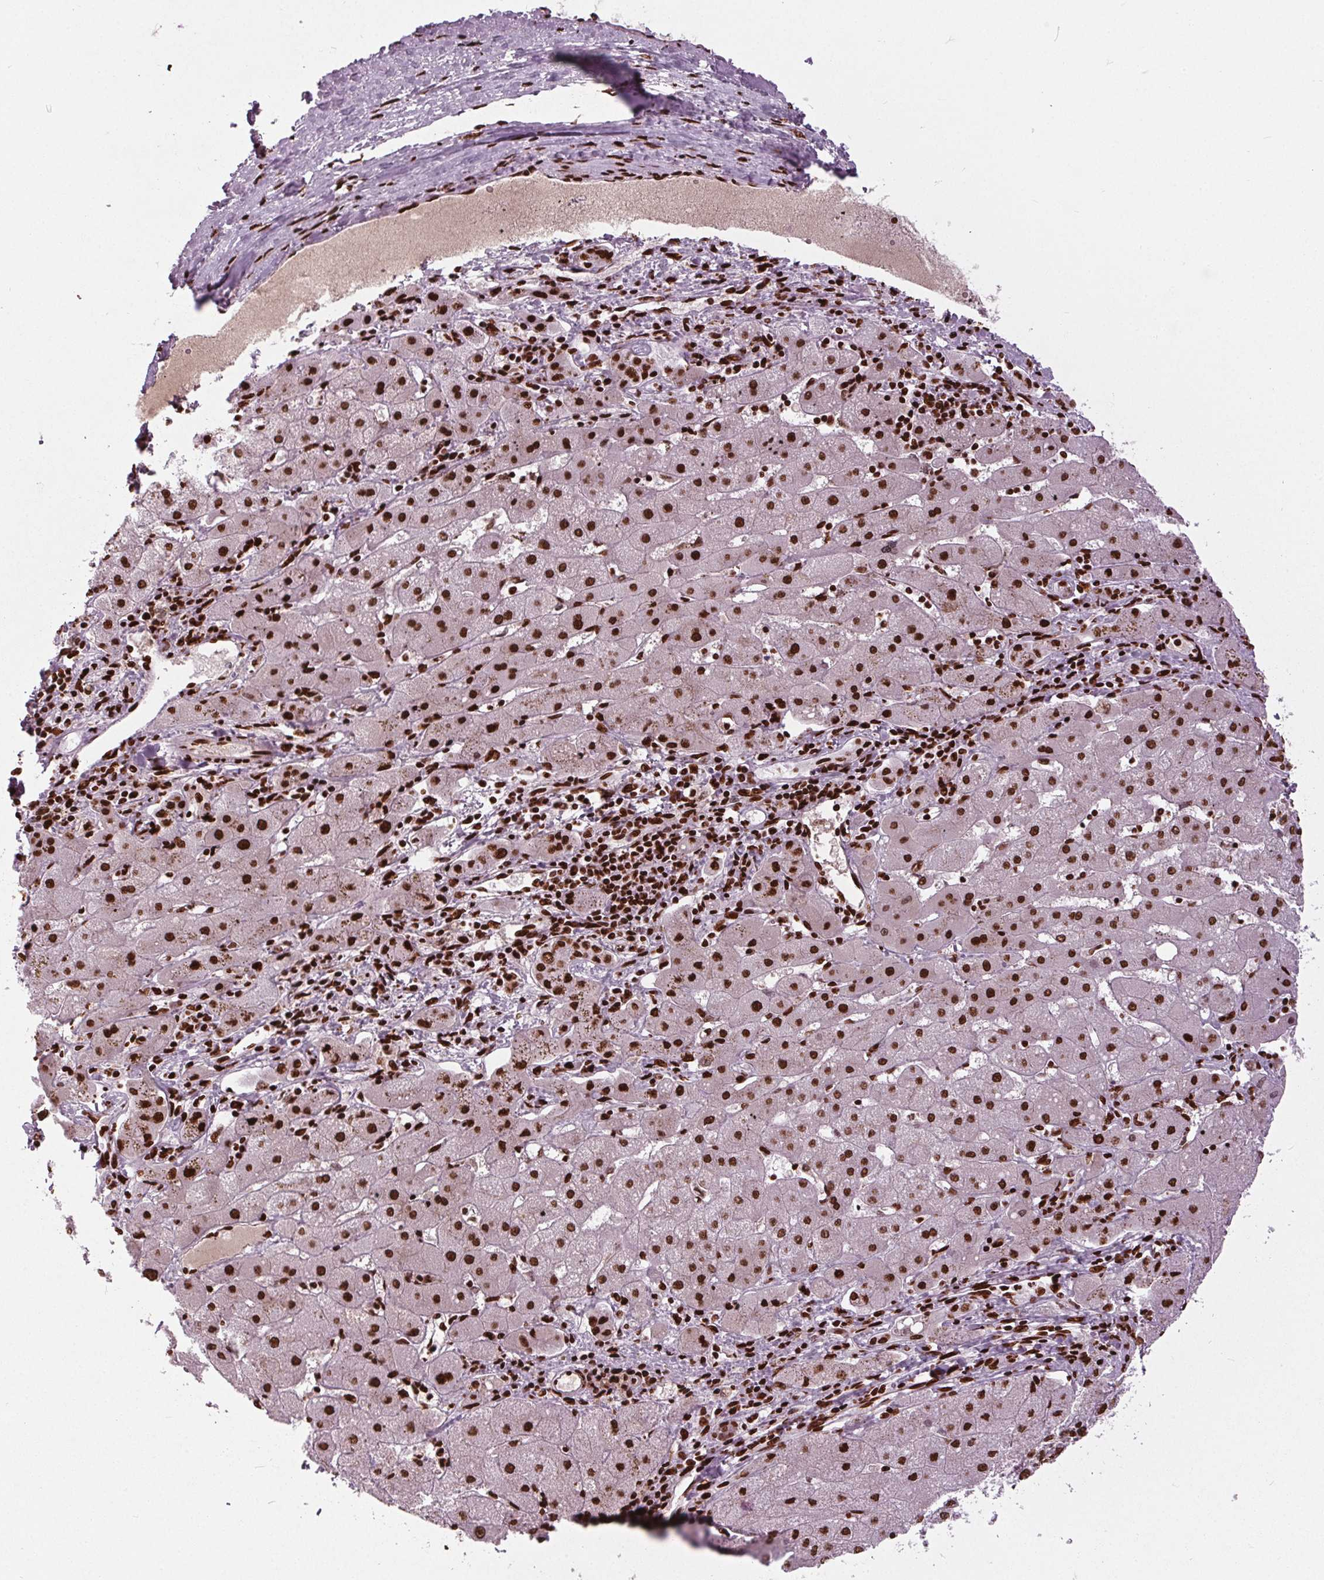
{"staining": {"intensity": "strong", "quantity": ">75%", "location": "nuclear"}, "tissue": "liver cancer", "cell_type": "Tumor cells", "image_type": "cancer", "snomed": [{"axis": "morphology", "description": "Carcinoma, Hepatocellular, NOS"}, {"axis": "topography", "description": "Liver"}], "caption": "A brown stain highlights strong nuclear staining of a protein in human liver cancer tumor cells.", "gene": "BRD4", "patient": {"sex": "female", "age": 82}}